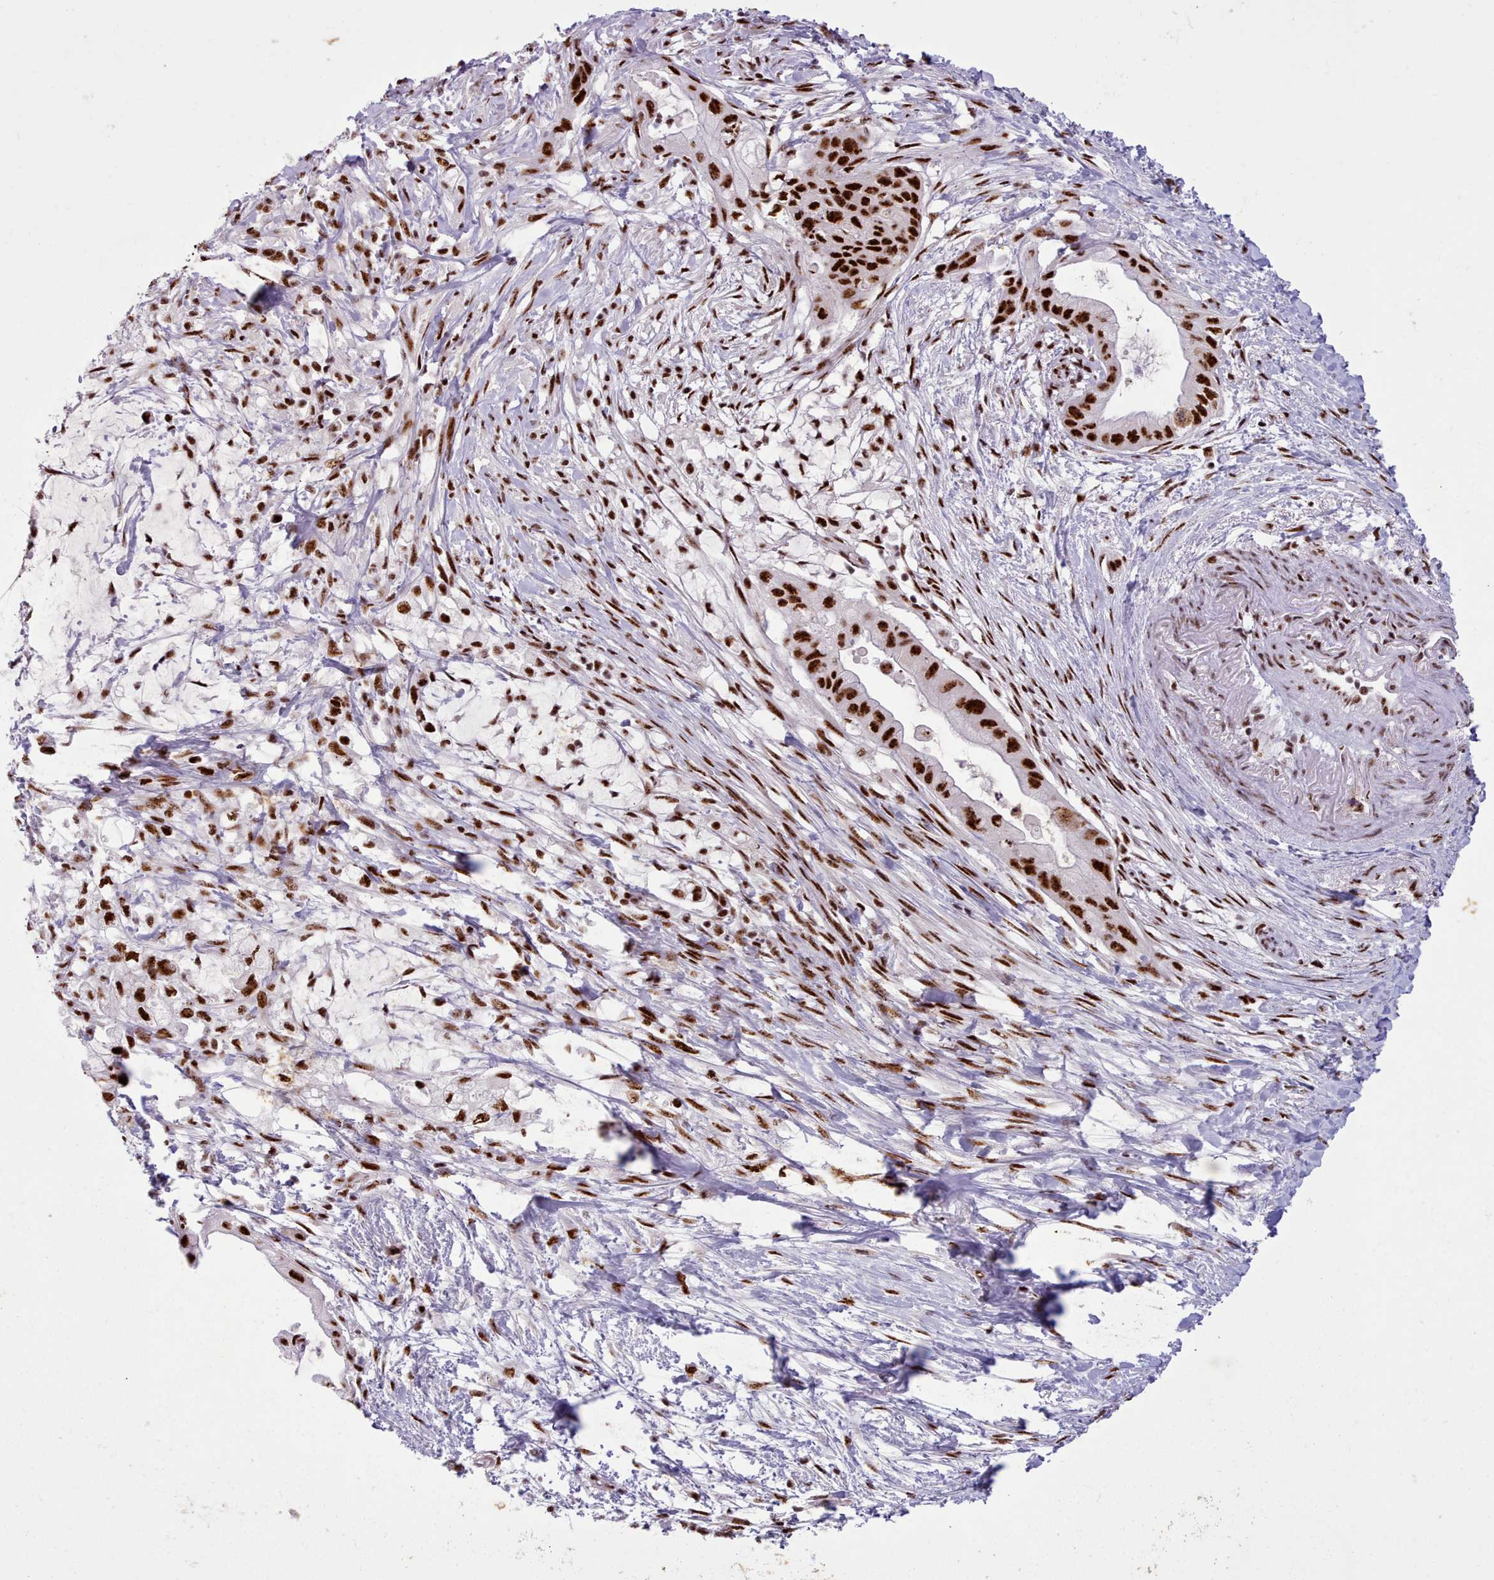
{"staining": {"intensity": "strong", "quantity": ">75%", "location": "nuclear"}, "tissue": "pancreatic cancer", "cell_type": "Tumor cells", "image_type": "cancer", "snomed": [{"axis": "morphology", "description": "Adenocarcinoma, NOS"}, {"axis": "topography", "description": "Pancreas"}], "caption": "A high amount of strong nuclear staining is appreciated in about >75% of tumor cells in pancreatic adenocarcinoma tissue.", "gene": "TMEM35B", "patient": {"sex": "male", "age": 48}}